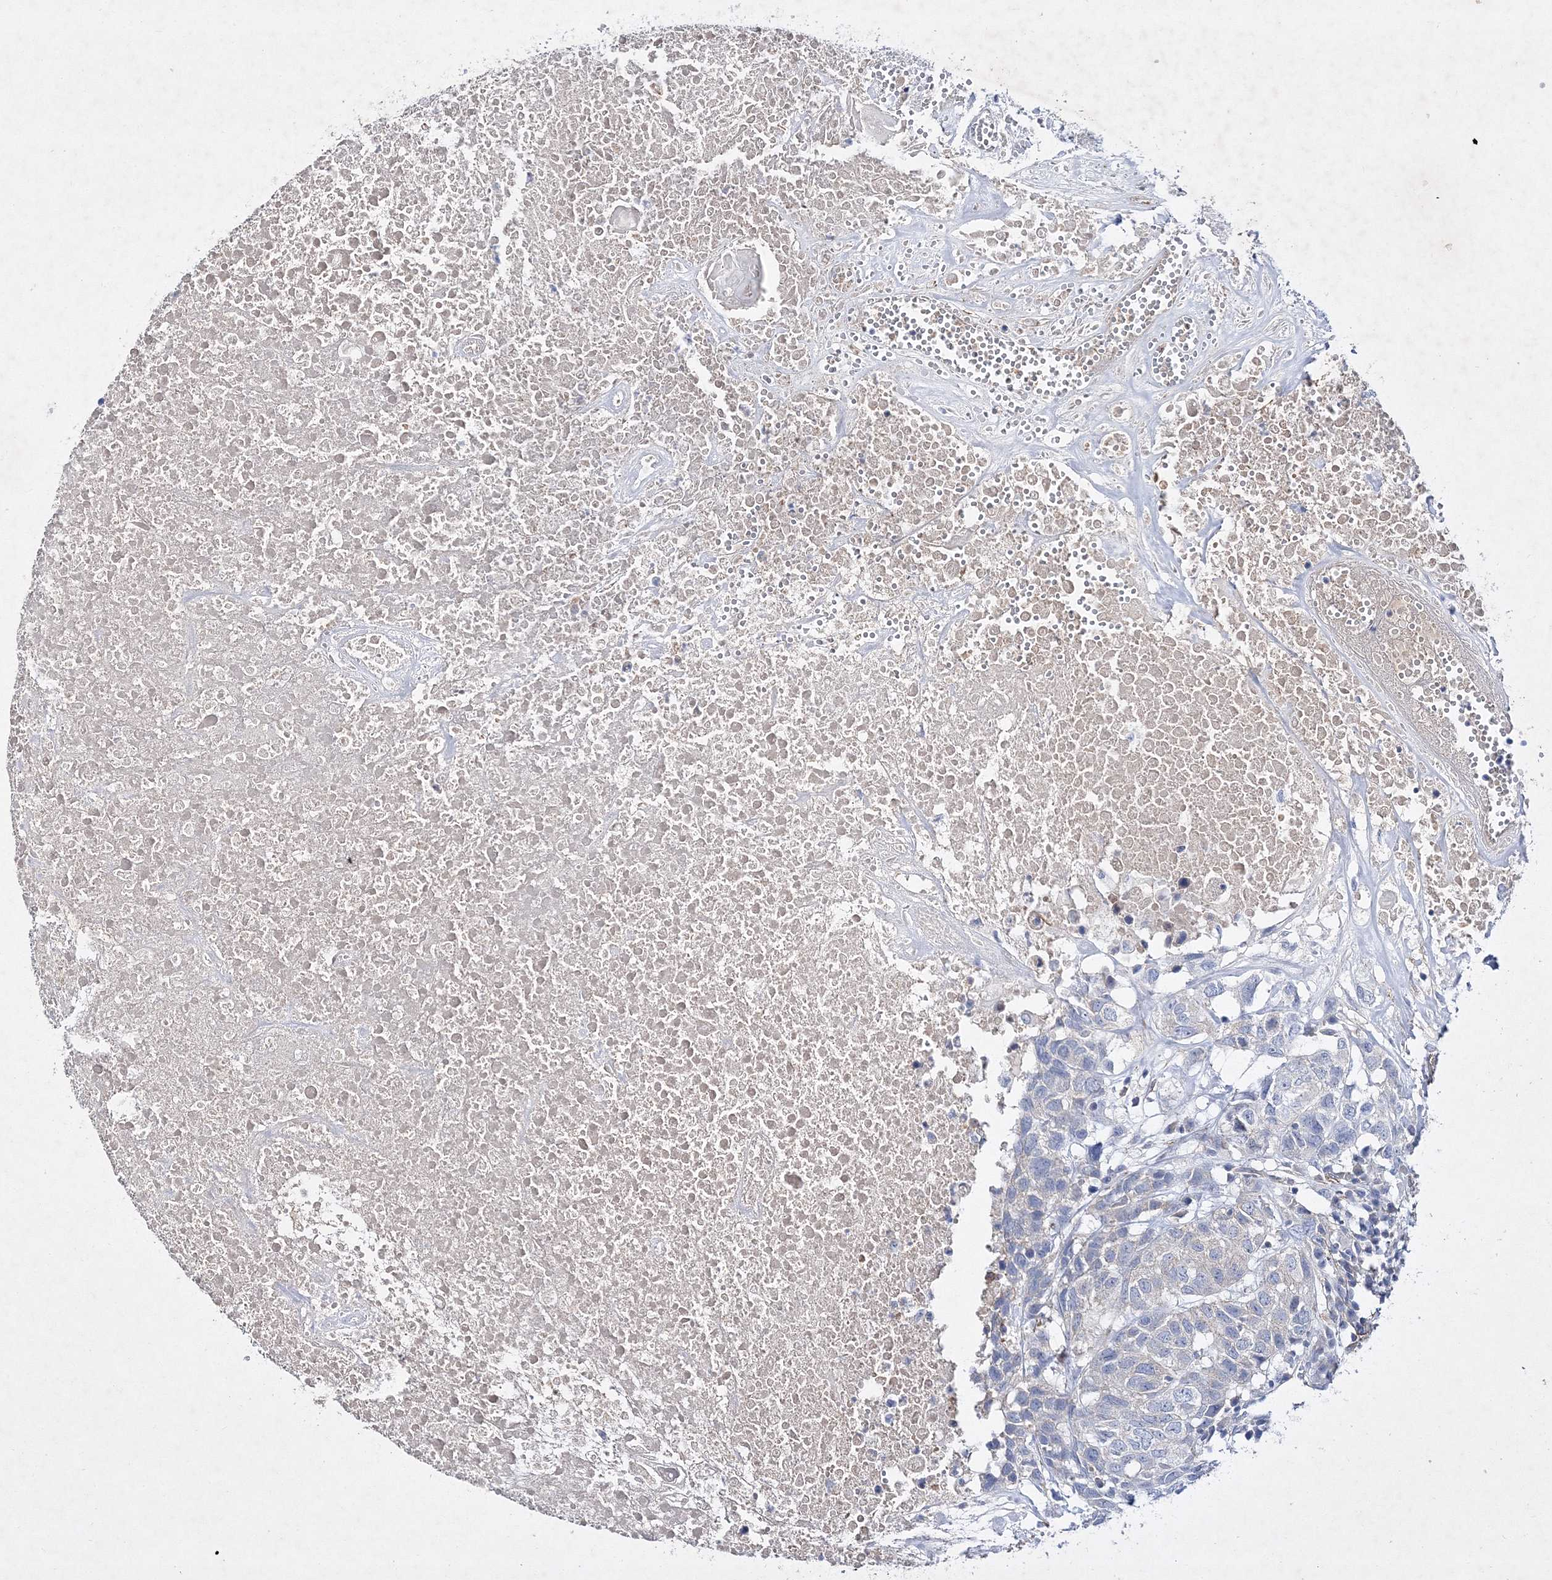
{"staining": {"intensity": "negative", "quantity": "none", "location": "none"}, "tissue": "head and neck cancer", "cell_type": "Tumor cells", "image_type": "cancer", "snomed": [{"axis": "morphology", "description": "Squamous cell carcinoma, NOS"}, {"axis": "topography", "description": "Head-Neck"}], "caption": "High magnification brightfield microscopy of squamous cell carcinoma (head and neck) stained with DAB (brown) and counterstained with hematoxylin (blue): tumor cells show no significant positivity.", "gene": "RTN2", "patient": {"sex": "male", "age": 66}}